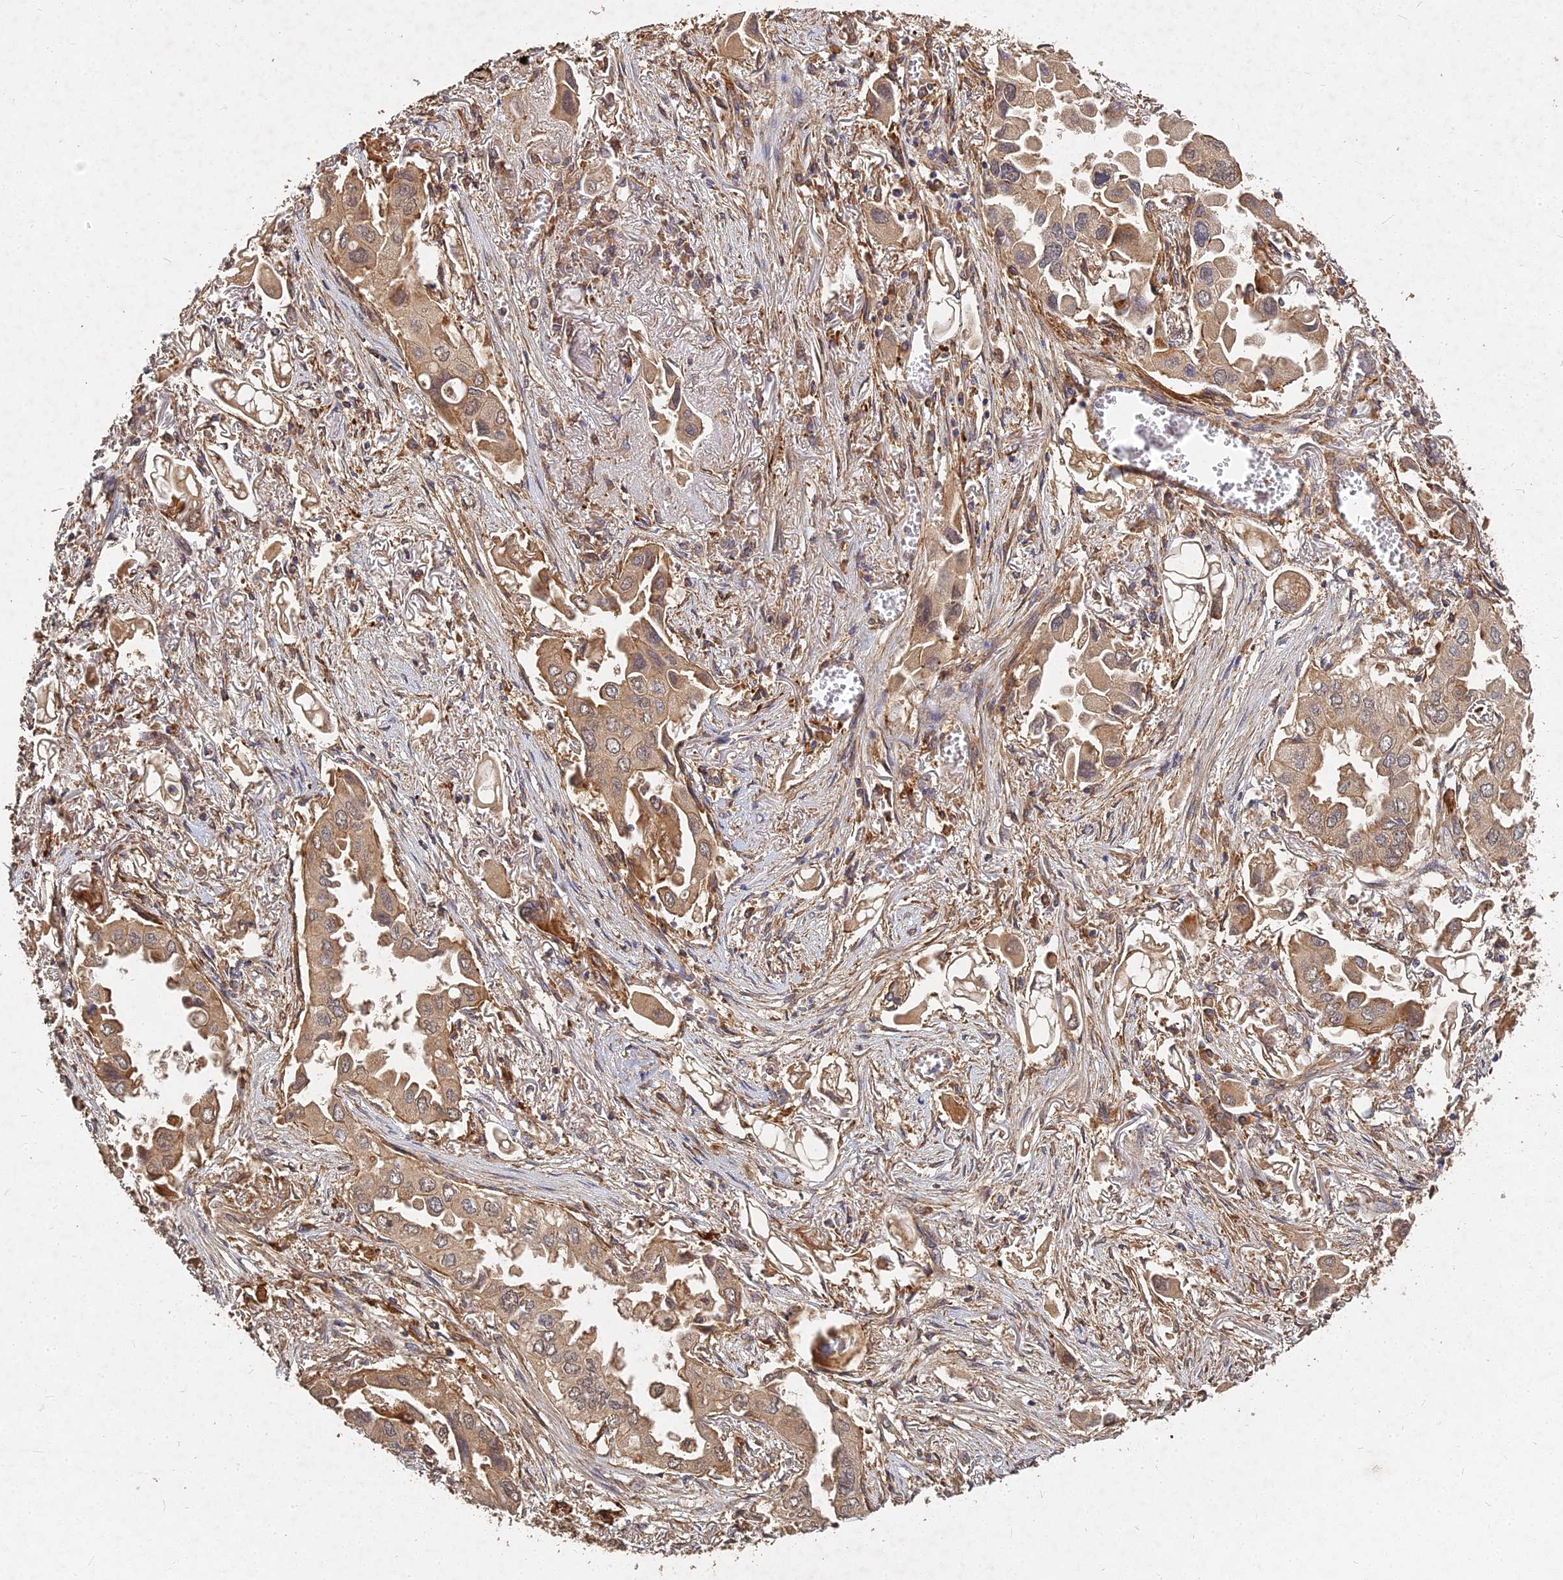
{"staining": {"intensity": "moderate", "quantity": ">75%", "location": "cytoplasmic/membranous"}, "tissue": "lung cancer", "cell_type": "Tumor cells", "image_type": "cancer", "snomed": [{"axis": "morphology", "description": "Adenocarcinoma, NOS"}, {"axis": "topography", "description": "Lung"}], "caption": "A photomicrograph of adenocarcinoma (lung) stained for a protein displays moderate cytoplasmic/membranous brown staining in tumor cells.", "gene": "UBE2W", "patient": {"sex": "female", "age": 76}}